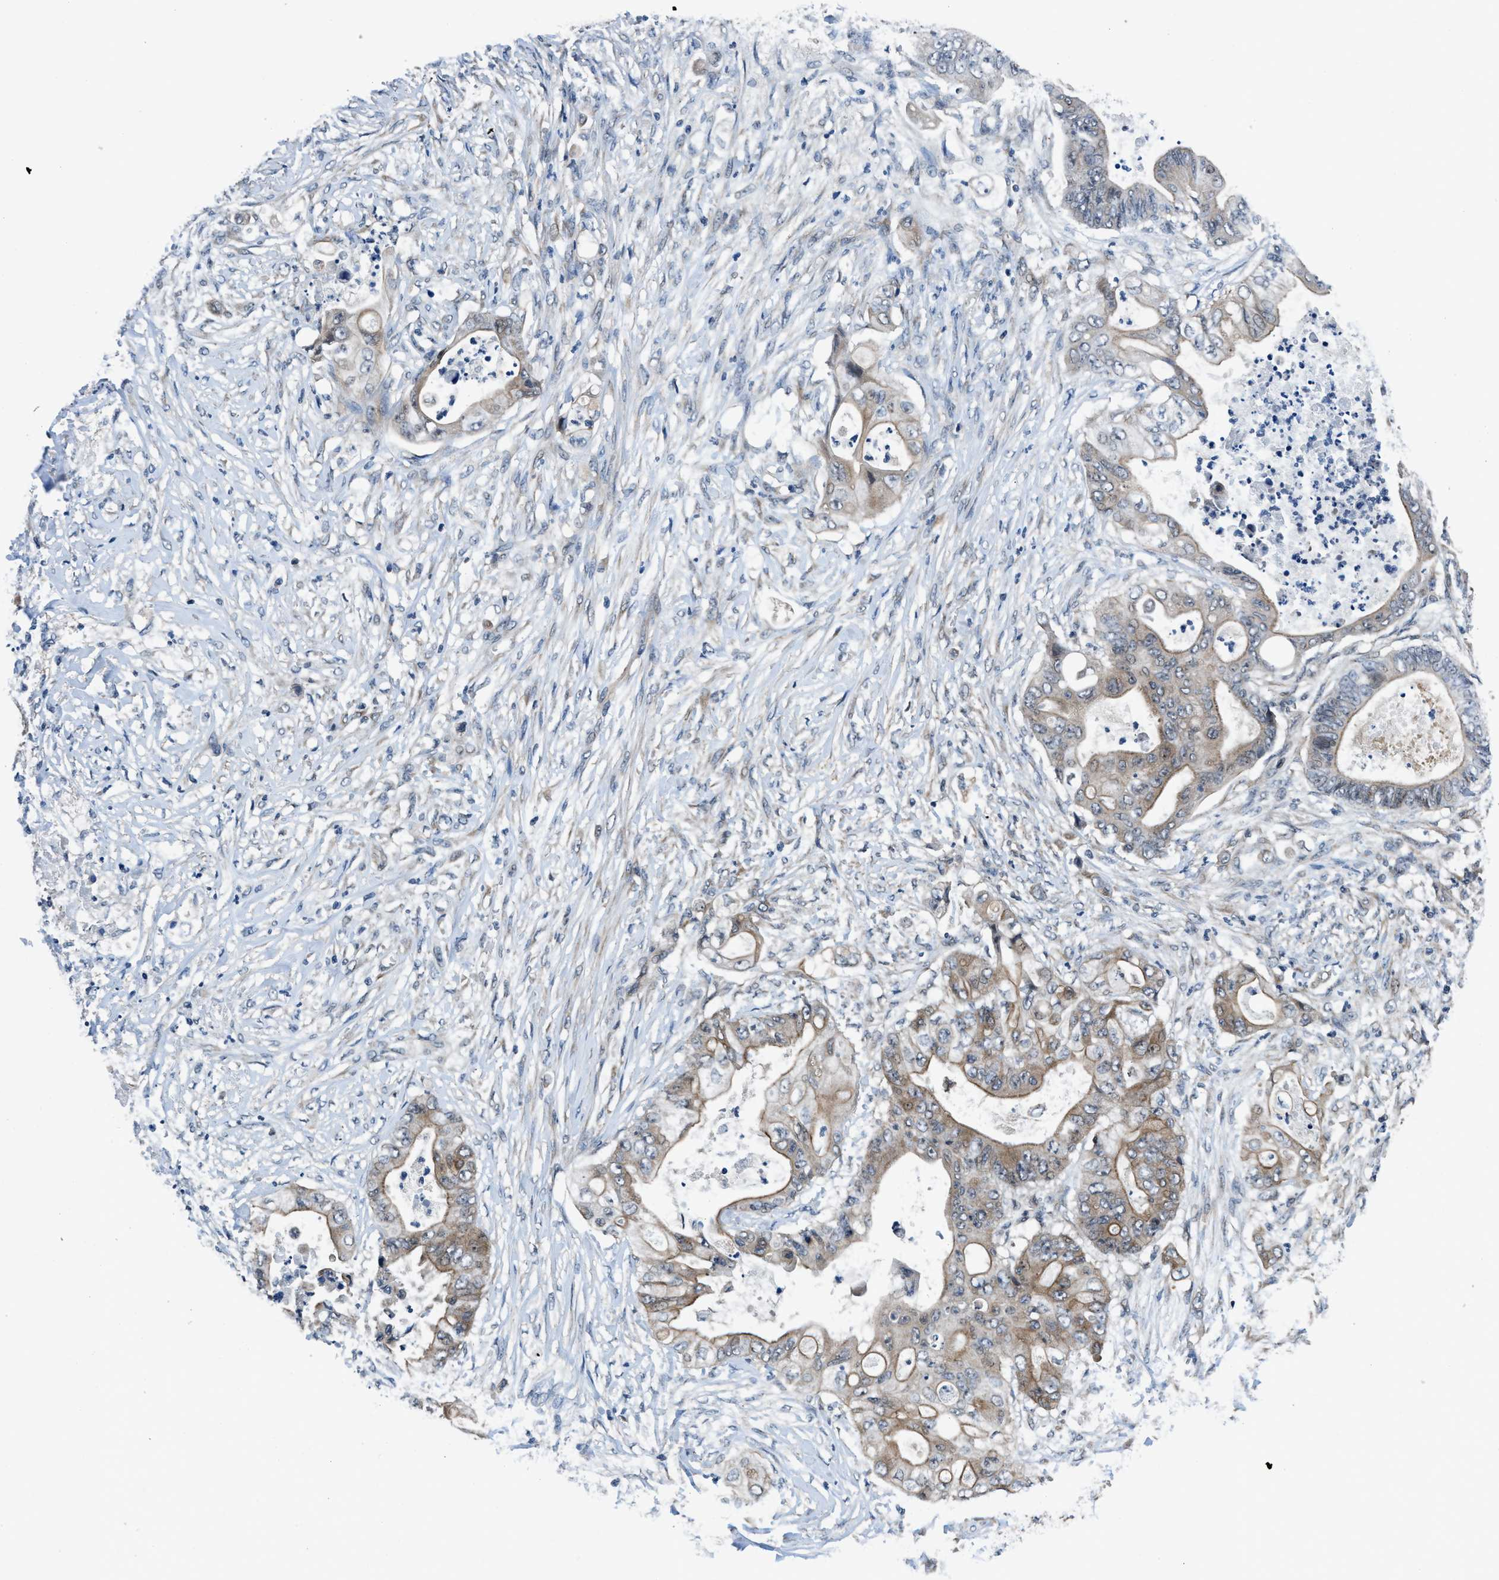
{"staining": {"intensity": "weak", "quantity": ">75%", "location": "cytoplasmic/membranous"}, "tissue": "stomach cancer", "cell_type": "Tumor cells", "image_type": "cancer", "snomed": [{"axis": "morphology", "description": "Adenocarcinoma, NOS"}, {"axis": "topography", "description": "Stomach"}], "caption": "Stomach cancer stained with a brown dye shows weak cytoplasmic/membranous positive staining in about >75% of tumor cells.", "gene": "SETD5", "patient": {"sex": "female", "age": 73}}